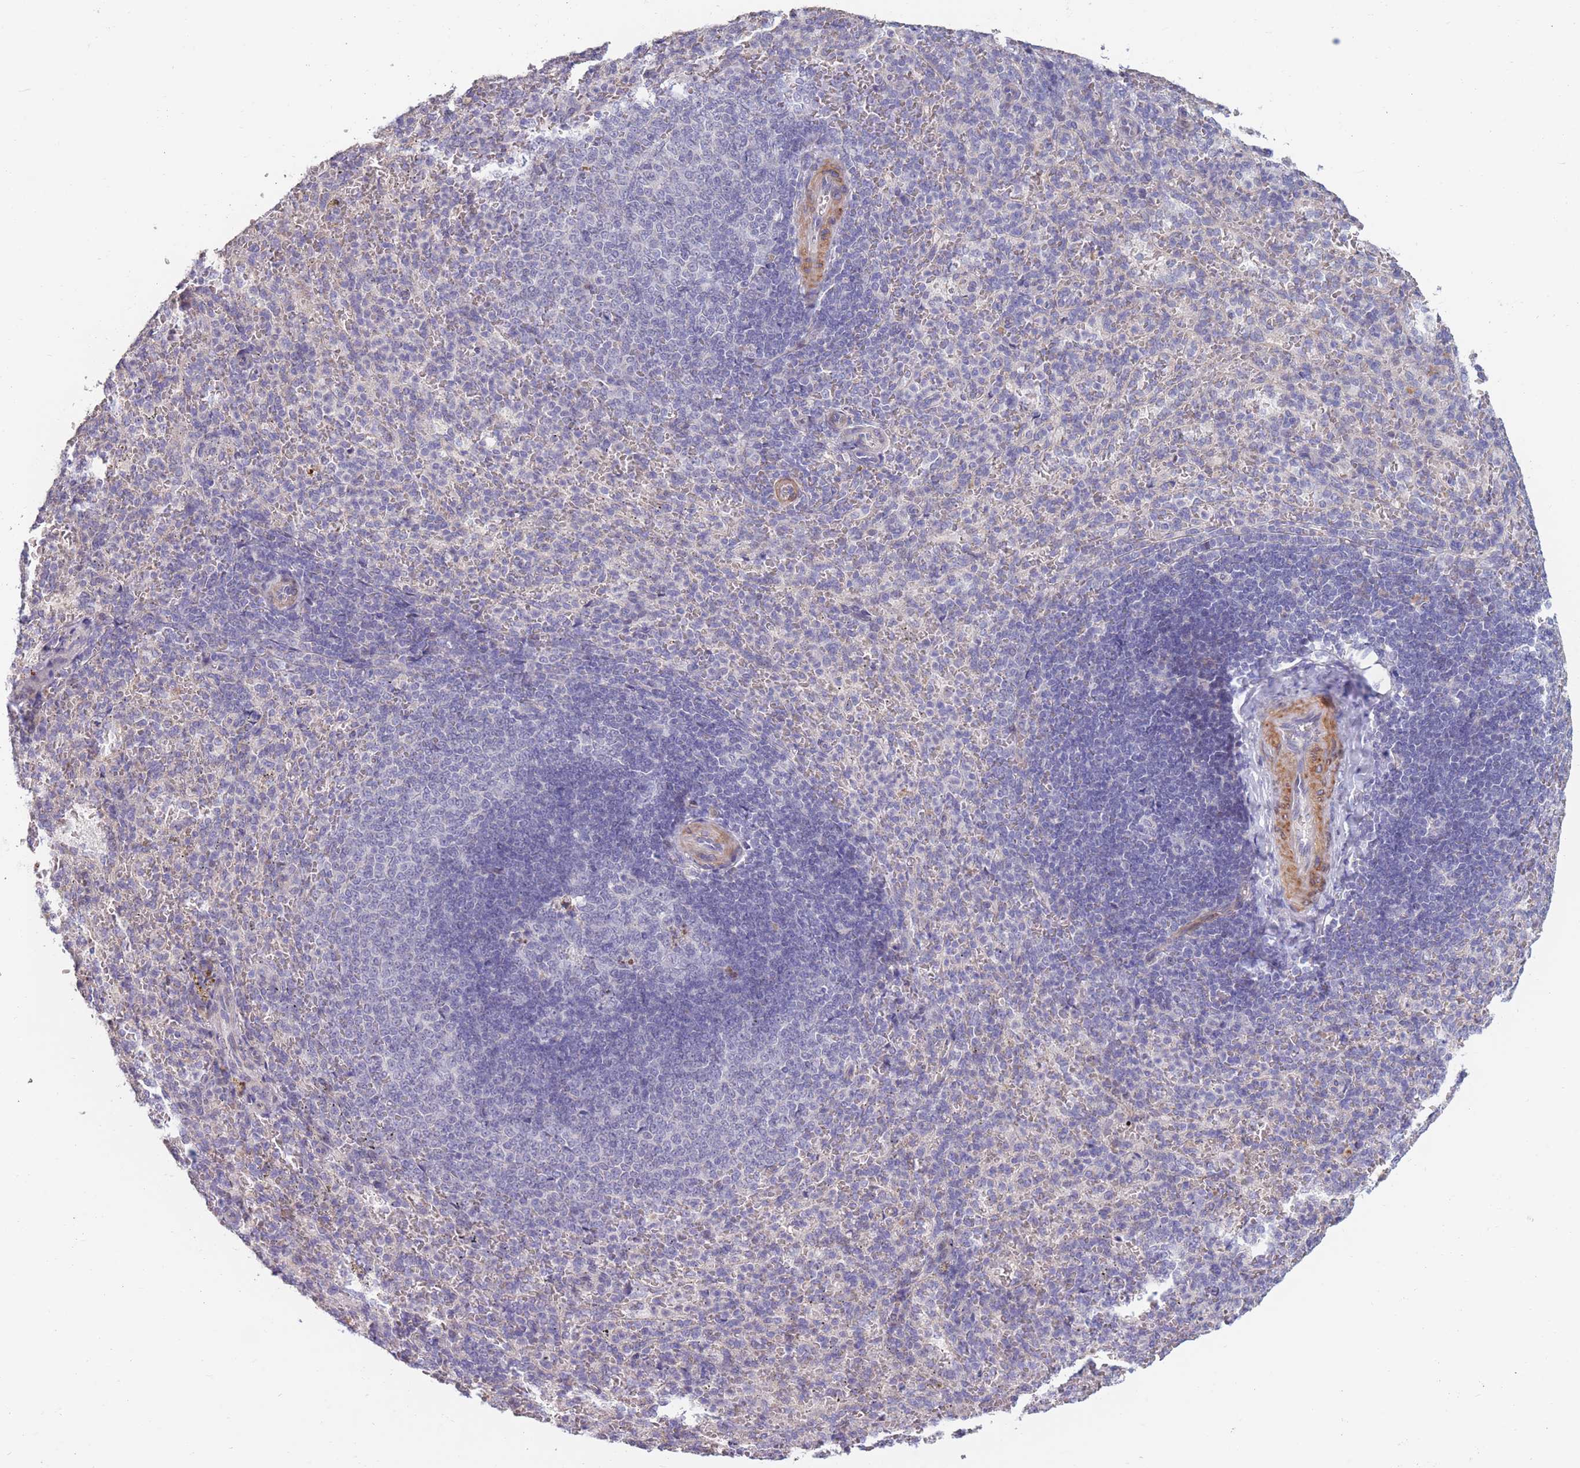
{"staining": {"intensity": "negative", "quantity": "none", "location": "none"}, "tissue": "spleen", "cell_type": "Cells in red pulp", "image_type": "normal", "snomed": [{"axis": "morphology", "description": "Normal tissue, NOS"}, {"axis": "topography", "description": "Spleen"}], "caption": "Immunohistochemistry histopathology image of benign human spleen stained for a protein (brown), which shows no positivity in cells in red pulp.", "gene": "CCNQ", "patient": {"sex": "female", "age": 21}}